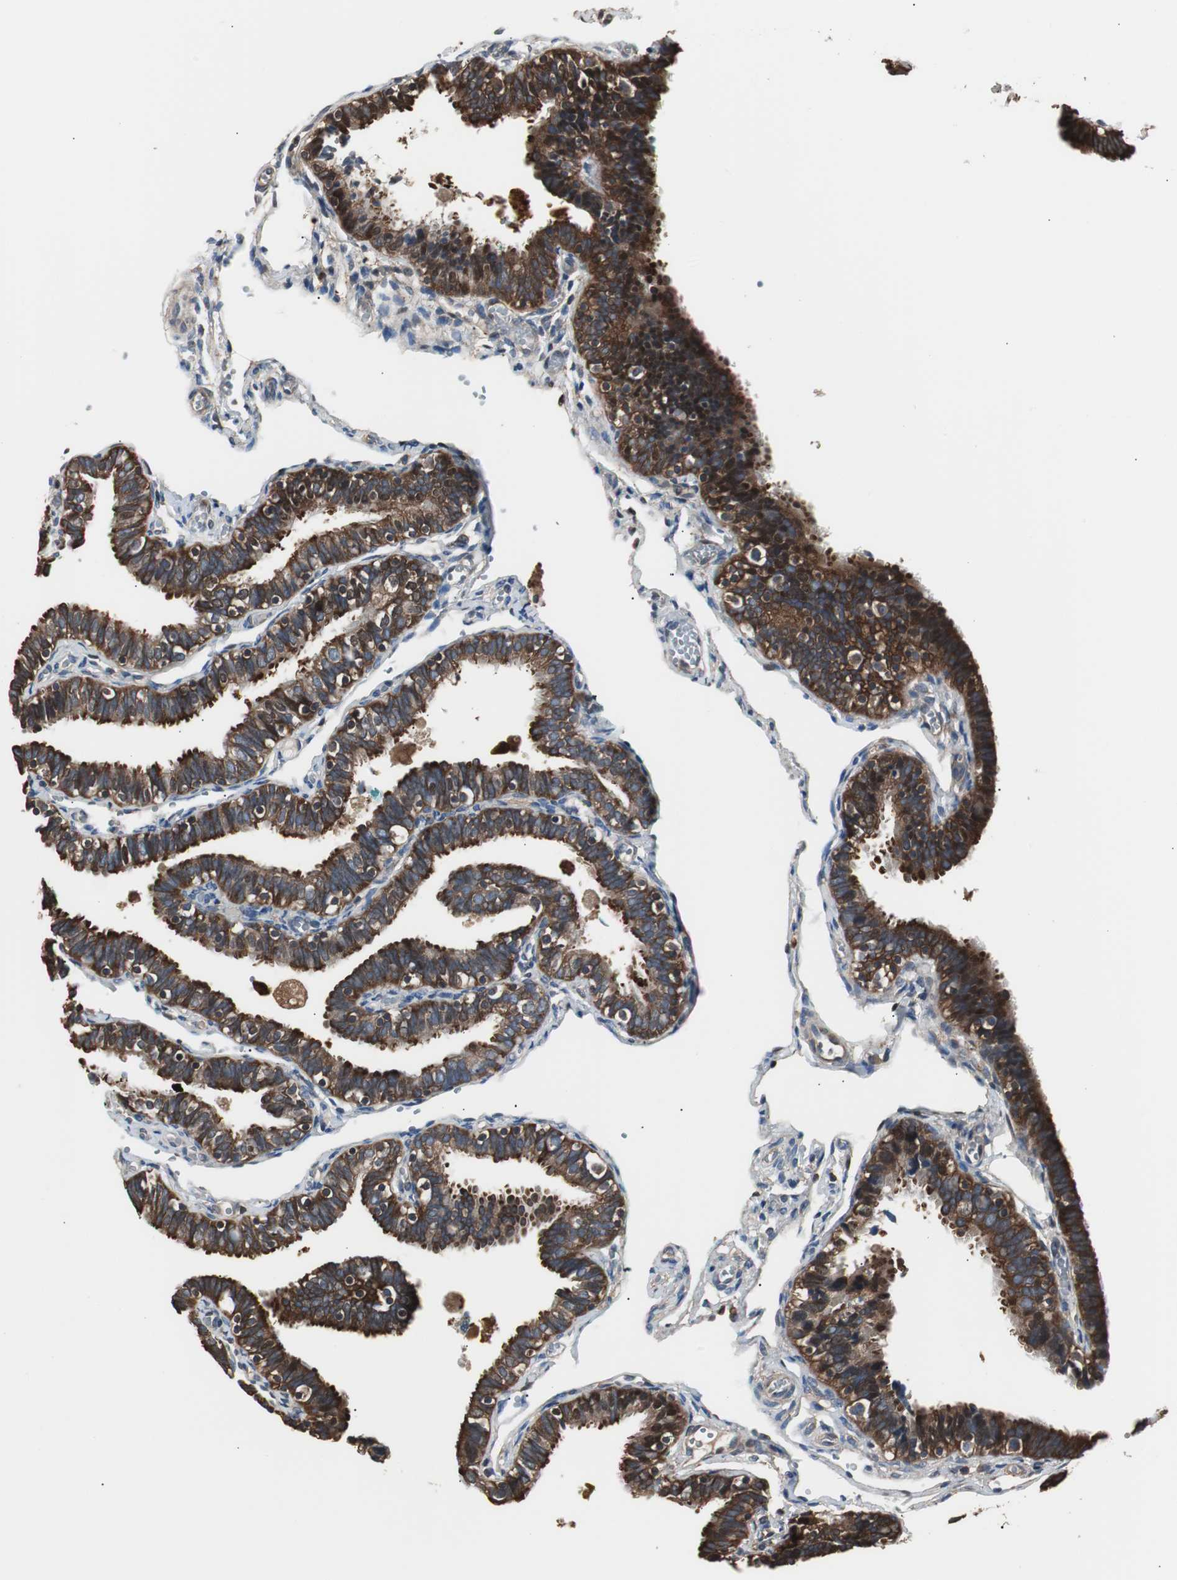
{"staining": {"intensity": "strong", "quantity": ">75%", "location": "cytoplasmic/membranous"}, "tissue": "fallopian tube", "cell_type": "Glandular cells", "image_type": "normal", "snomed": [{"axis": "morphology", "description": "Normal tissue, NOS"}, {"axis": "topography", "description": "Fallopian tube"}], "caption": "High-power microscopy captured an immunohistochemistry image of normal fallopian tube, revealing strong cytoplasmic/membranous positivity in about >75% of glandular cells.", "gene": "CAPNS1", "patient": {"sex": "female", "age": 46}}